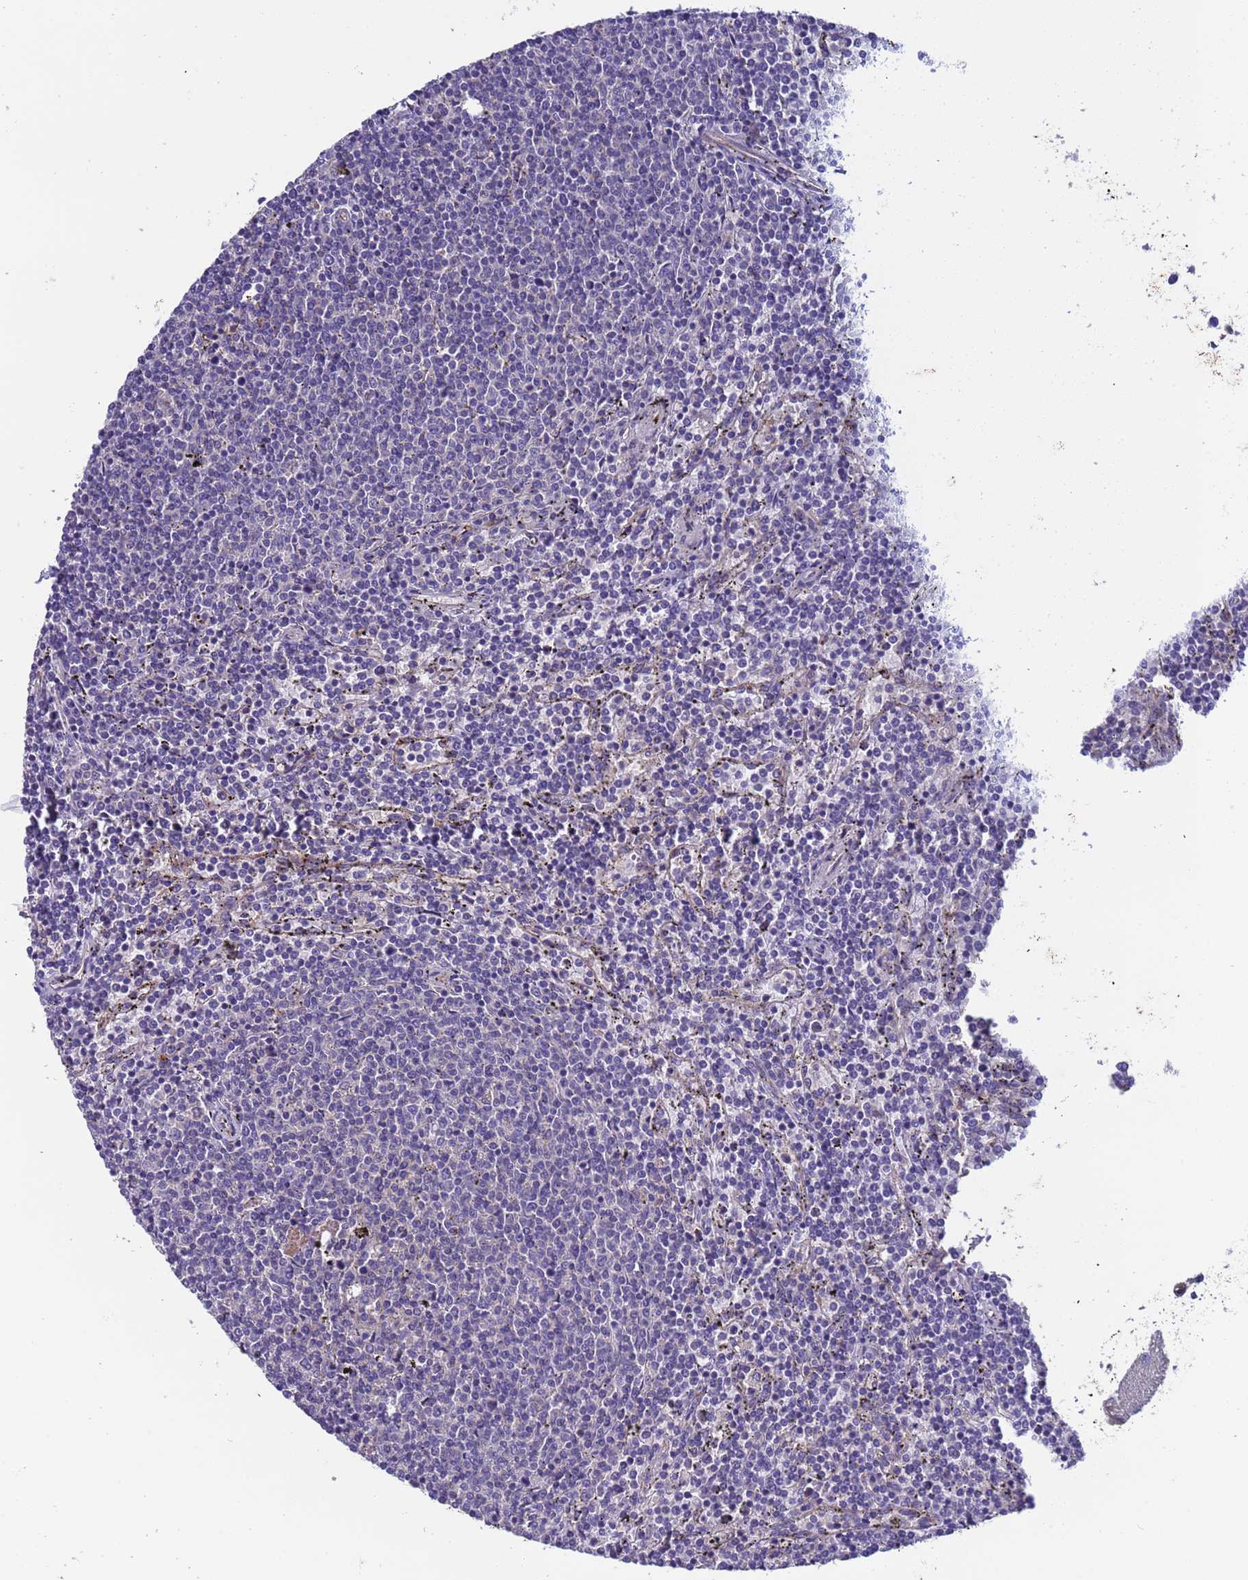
{"staining": {"intensity": "negative", "quantity": "none", "location": "none"}, "tissue": "lymphoma", "cell_type": "Tumor cells", "image_type": "cancer", "snomed": [{"axis": "morphology", "description": "Malignant lymphoma, non-Hodgkin's type, Low grade"}, {"axis": "topography", "description": "Spleen"}], "caption": "Immunohistochemical staining of lymphoma demonstrates no significant positivity in tumor cells. (DAB immunohistochemistry (IHC) with hematoxylin counter stain).", "gene": "ZNF248", "patient": {"sex": "female", "age": 50}}